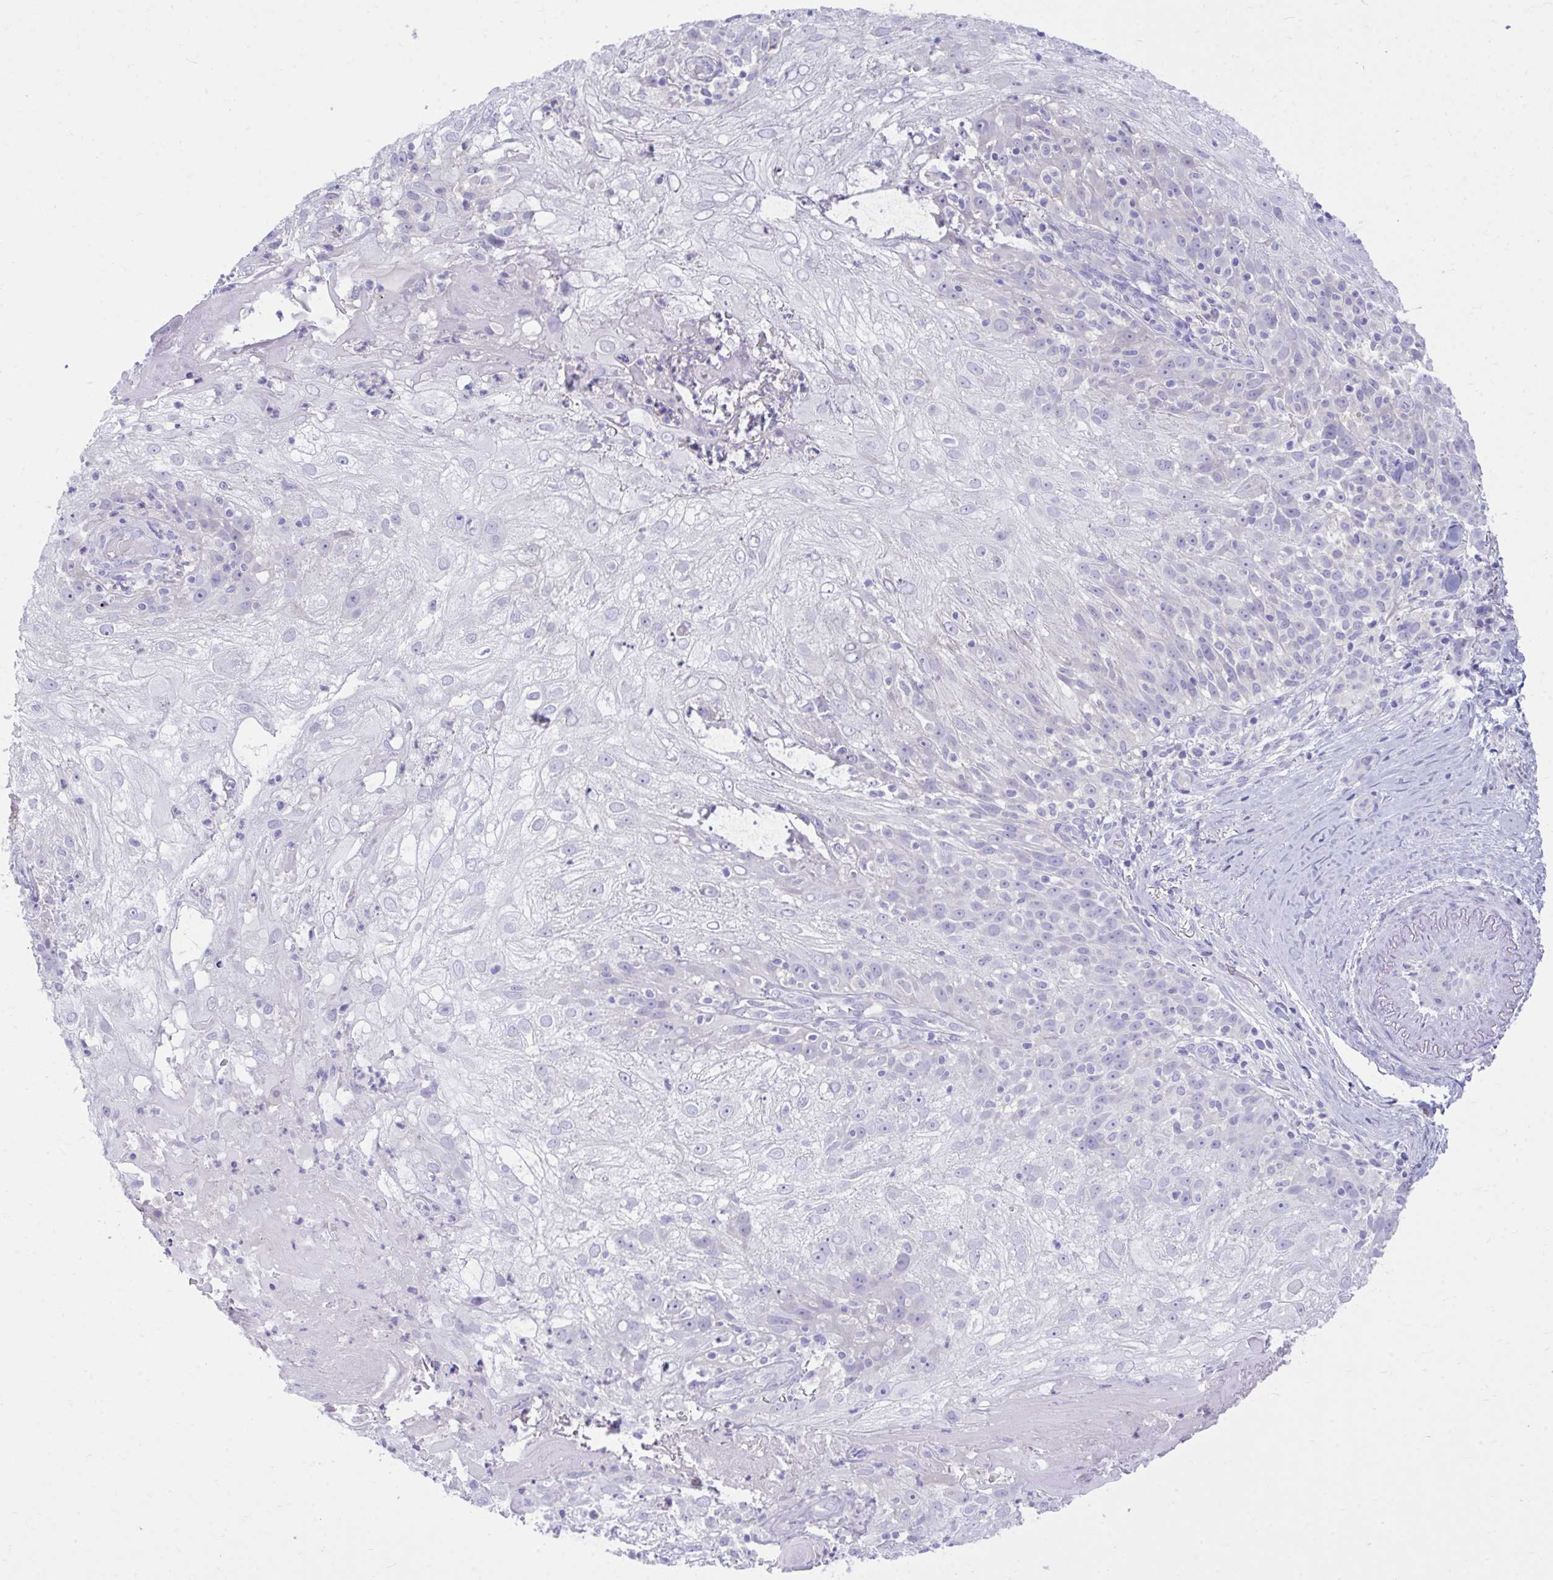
{"staining": {"intensity": "negative", "quantity": "none", "location": "none"}, "tissue": "skin cancer", "cell_type": "Tumor cells", "image_type": "cancer", "snomed": [{"axis": "morphology", "description": "Normal tissue, NOS"}, {"axis": "morphology", "description": "Squamous cell carcinoma, NOS"}, {"axis": "topography", "description": "Skin"}], "caption": "Immunohistochemical staining of squamous cell carcinoma (skin) exhibits no significant positivity in tumor cells.", "gene": "PLEKHH1", "patient": {"sex": "female", "age": 83}}